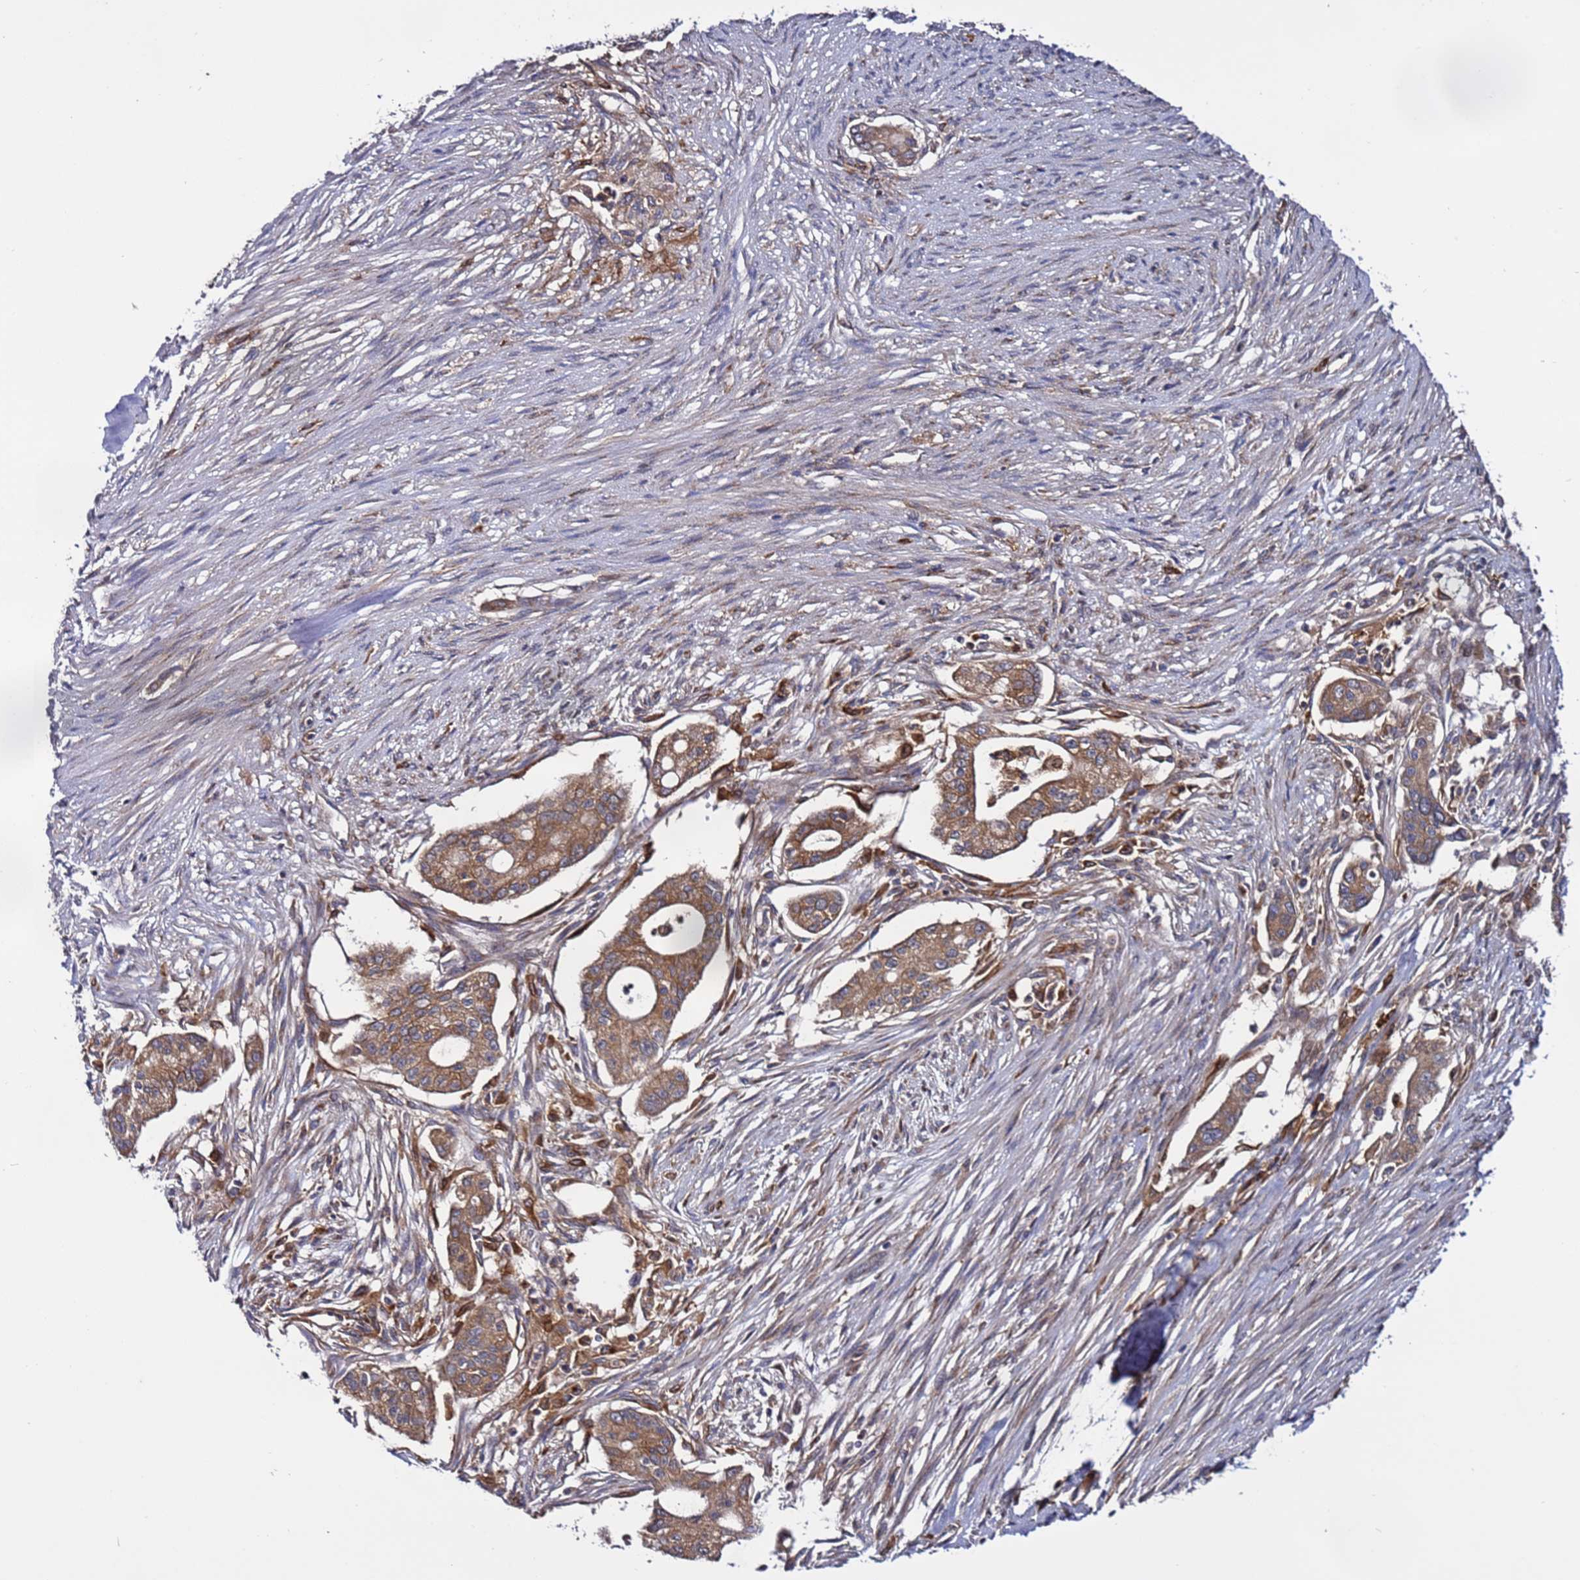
{"staining": {"intensity": "moderate", "quantity": ">75%", "location": "cytoplasmic/membranous"}, "tissue": "pancreatic cancer", "cell_type": "Tumor cells", "image_type": "cancer", "snomed": [{"axis": "morphology", "description": "Adenocarcinoma, NOS"}, {"axis": "topography", "description": "Pancreas"}], "caption": "Pancreatic cancer (adenocarcinoma) tissue displays moderate cytoplasmic/membranous expression in about >75% of tumor cells, visualized by immunohistochemistry. (DAB (3,3'-diaminobenzidine) = brown stain, brightfield microscopy at high magnification).", "gene": "TMEM176B", "patient": {"sex": "male", "age": 46}}